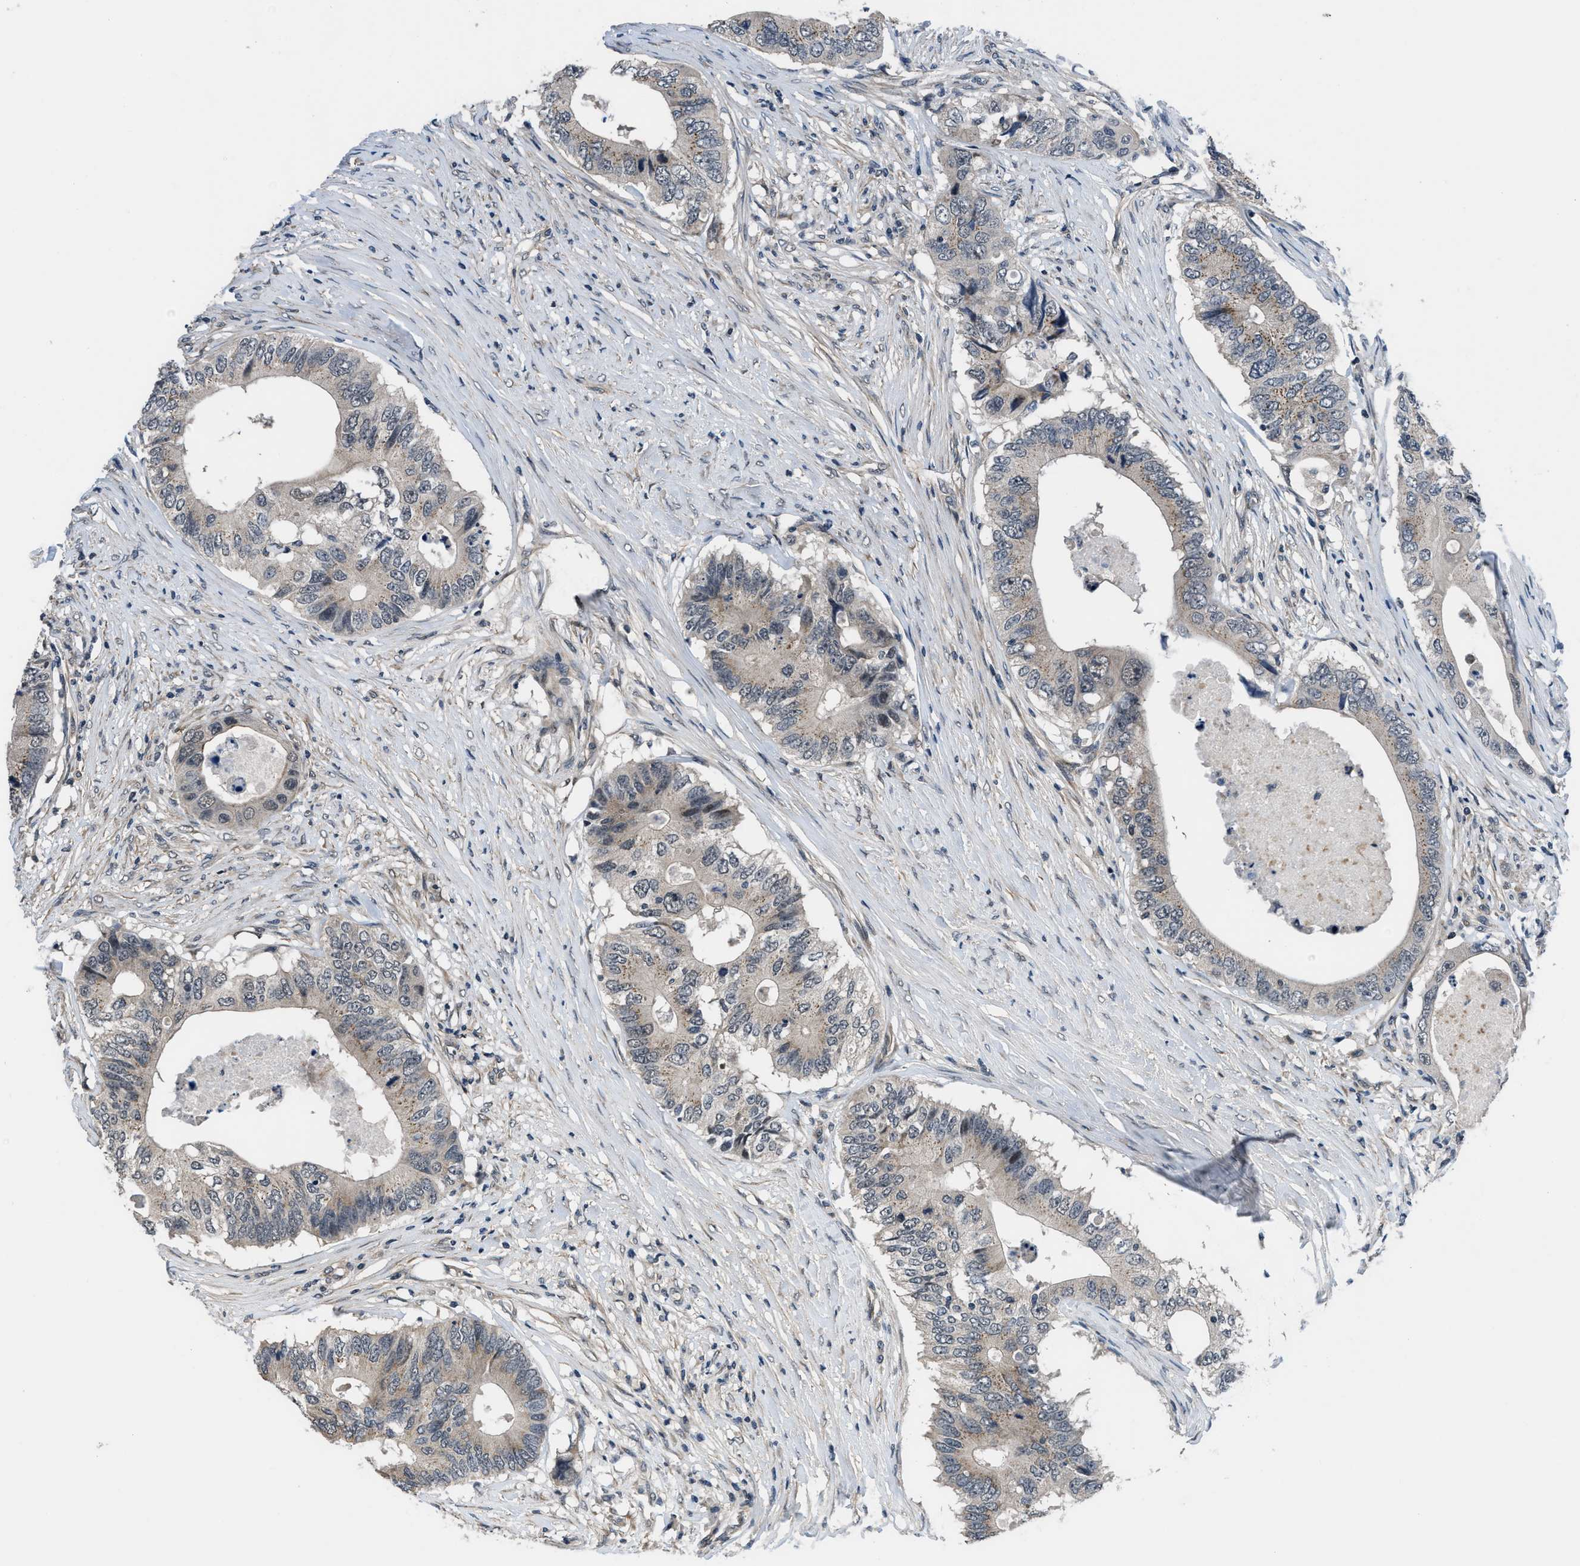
{"staining": {"intensity": "weak", "quantity": ">75%", "location": "cytoplasmic/membranous"}, "tissue": "colorectal cancer", "cell_type": "Tumor cells", "image_type": "cancer", "snomed": [{"axis": "morphology", "description": "Adenocarcinoma, NOS"}, {"axis": "topography", "description": "Colon"}], "caption": "Protein staining of colorectal adenocarcinoma tissue exhibits weak cytoplasmic/membranous staining in approximately >75% of tumor cells. The staining is performed using DAB (3,3'-diaminobenzidine) brown chromogen to label protein expression. The nuclei are counter-stained blue using hematoxylin.", "gene": "SETD5", "patient": {"sex": "male", "age": 71}}